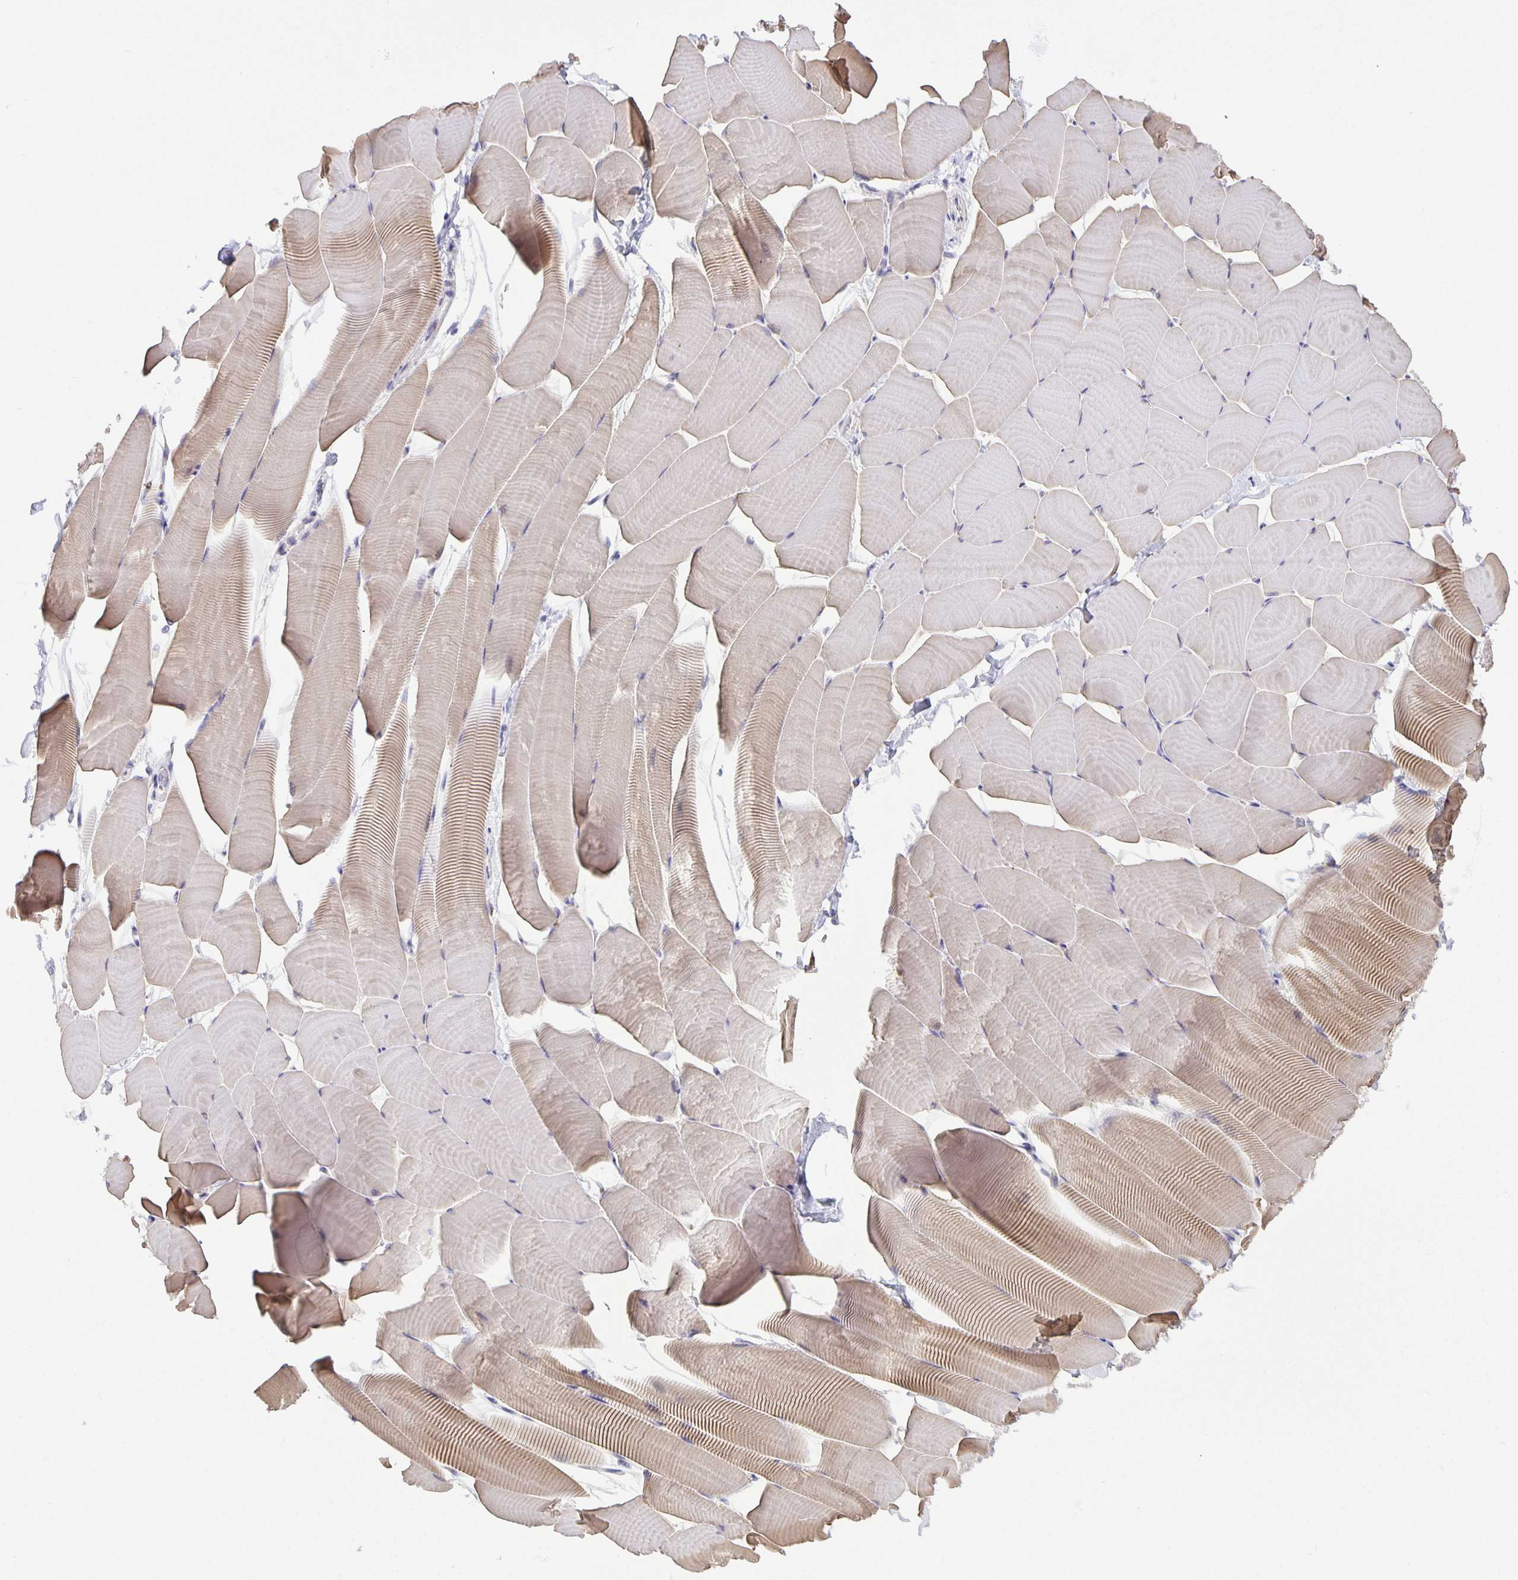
{"staining": {"intensity": "weak", "quantity": "25%-75%", "location": "cytoplasmic/membranous"}, "tissue": "skeletal muscle", "cell_type": "Myocytes", "image_type": "normal", "snomed": [{"axis": "morphology", "description": "Normal tissue, NOS"}, {"axis": "topography", "description": "Skeletal muscle"}], "caption": "An immunohistochemistry (IHC) histopathology image of unremarkable tissue is shown. Protein staining in brown shows weak cytoplasmic/membranous positivity in skeletal muscle within myocytes.", "gene": "MAPK12", "patient": {"sex": "male", "age": 25}}